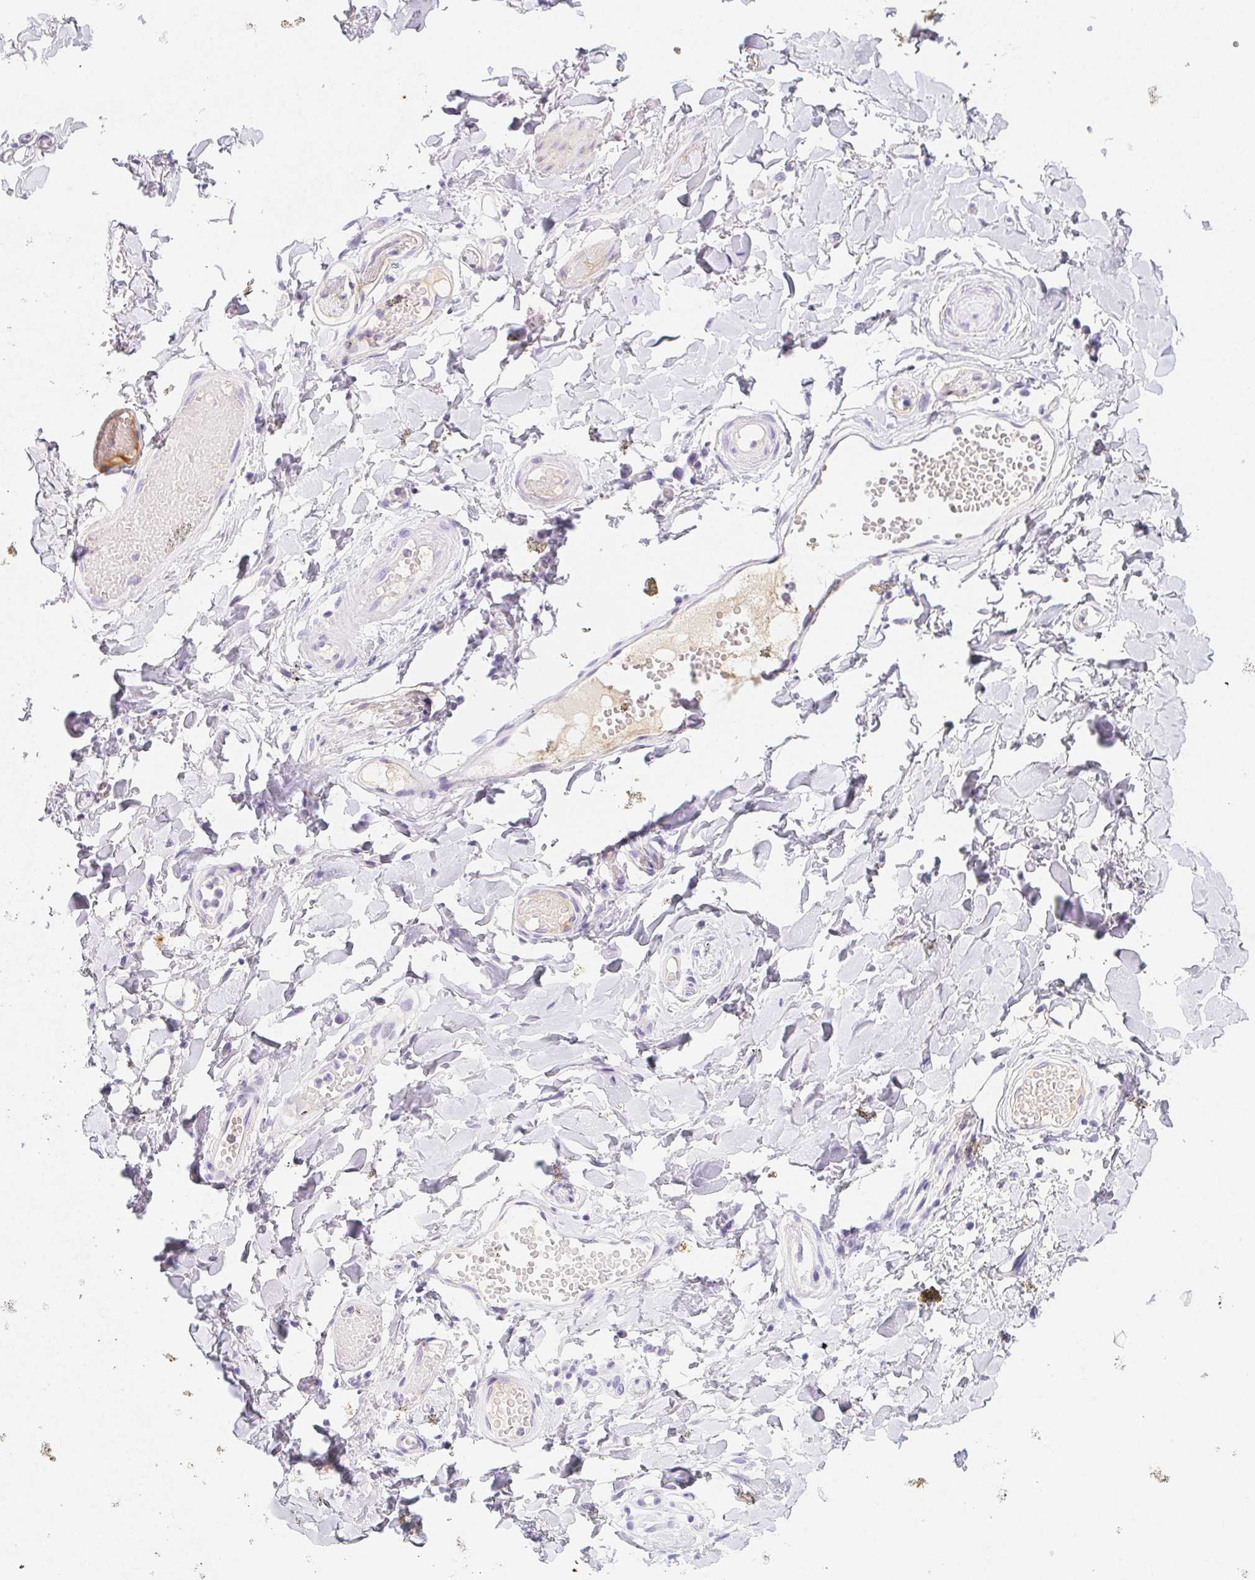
{"staining": {"intensity": "negative", "quantity": "none", "location": "none"}, "tissue": "adipose tissue", "cell_type": "Adipocytes", "image_type": "normal", "snomed": [{"axis": "morphology", "description": "Normal tissue, NOS"}, {"axis": "topography", "description": "Anal"}, {"axis": "topography", "description": "Peripheral nerve tissue"}], "caption": "This is a photomicrograph of immunohistochemistry staining of normal adipose tissue, which shows no staining in adipocytes.", "gene": "ITIH2", "patient": {"sex": "male", "age": 78}}